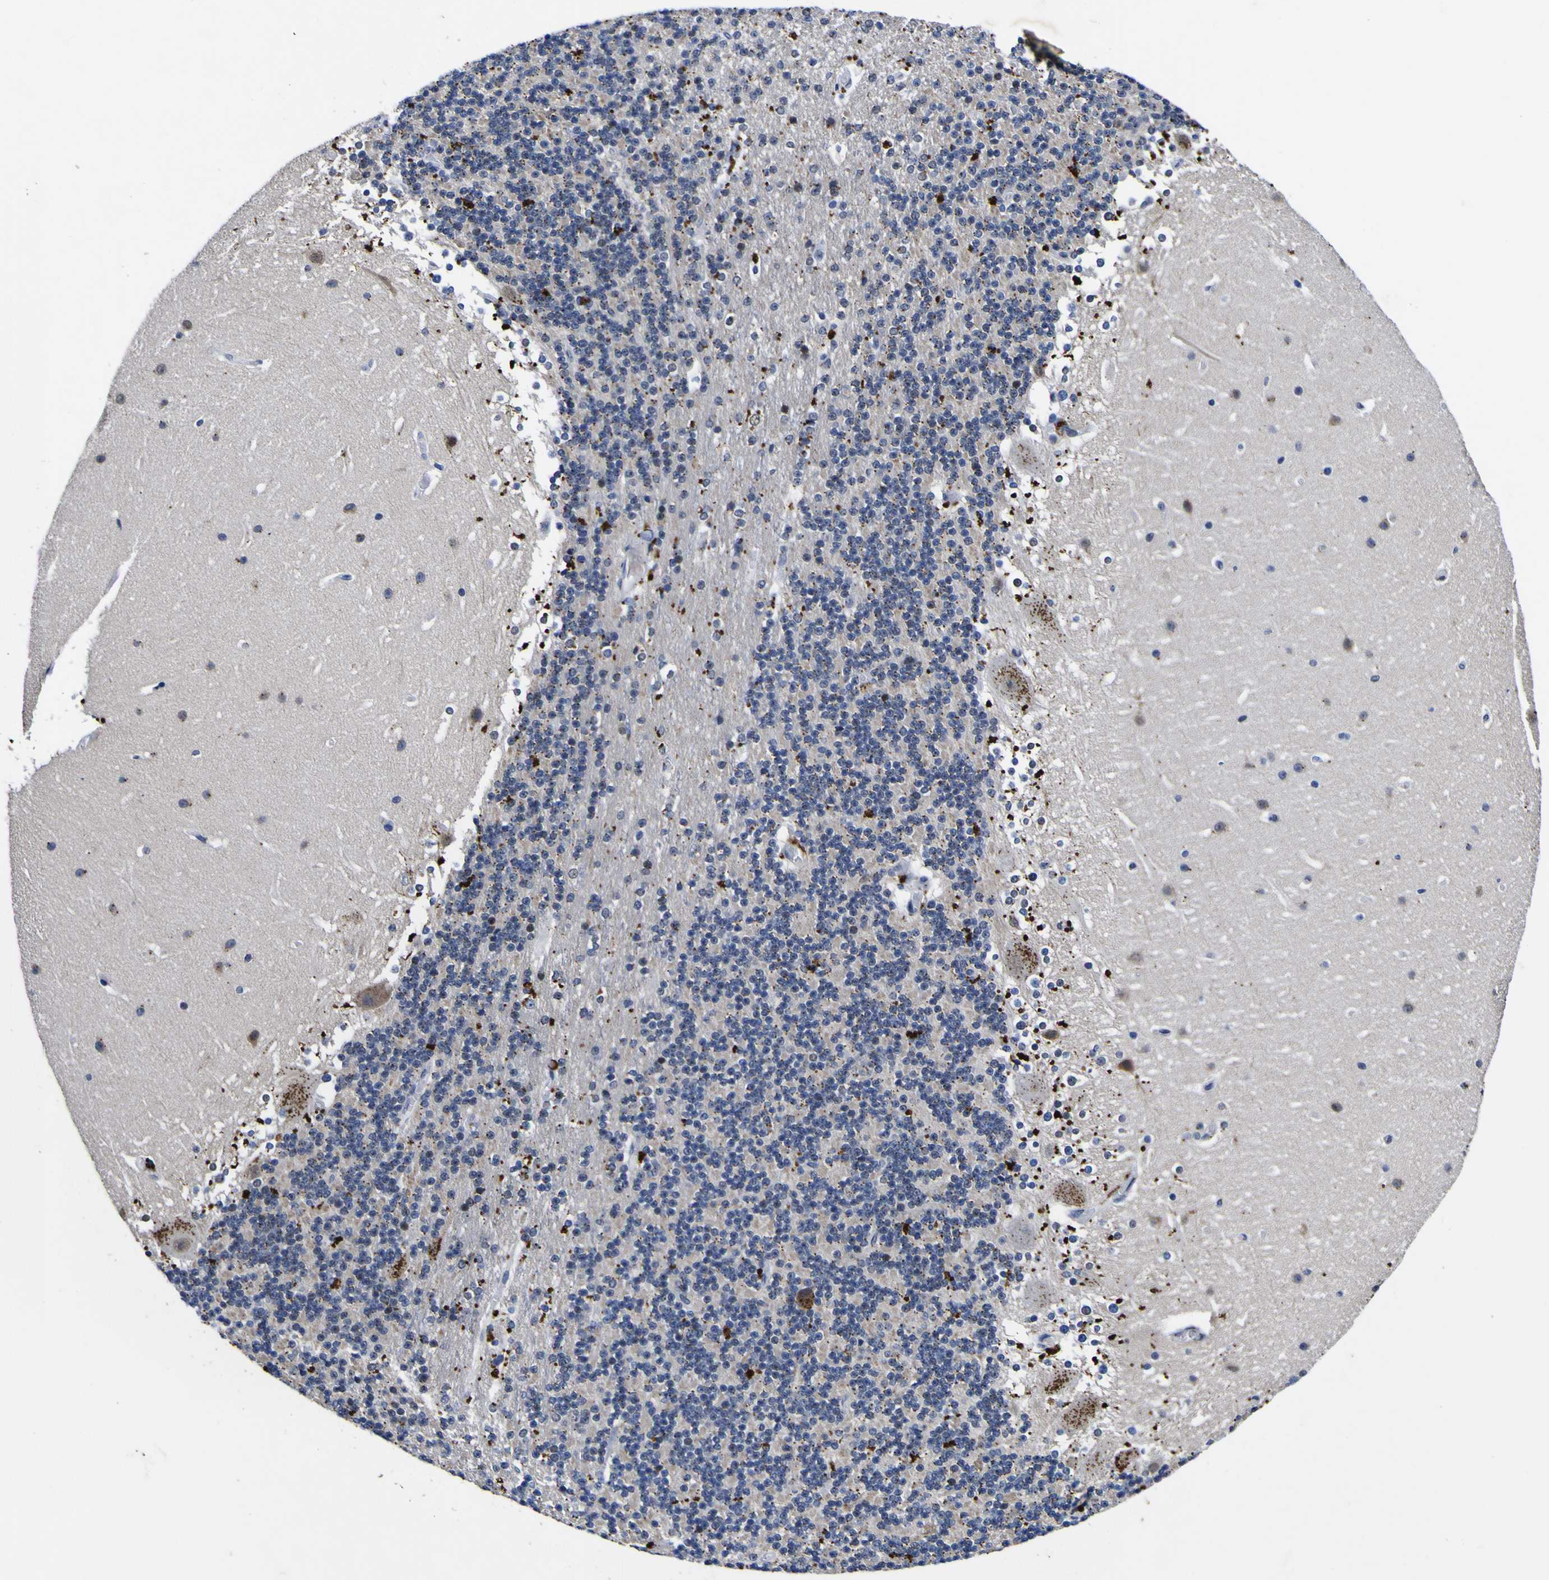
{"staining": {"intensity": "moderate", "quantity": "<25%", "location": "cytoplasmic/membranous"}, "tissue": "cerebellum", "cell_type": "Cells in granular layer", "image_type": "normal", "snomed": [{"axis": "morphology", "description": "Normal tissue, NOS"}, {"axis": "topography", "description": "Cerebellum"}], "caption": "IHC histopathology image of unremarkable cerebellum: human cerebellum stained using IHC shows low levels of moderate protein expression localized specifically in the cytoplasmic/membranous of cells in granular layer, appearing as a cytoplasmic/membranous brown color.", "gene": "IGFLR1", "patient": {"sex": "female", "age": 19}}